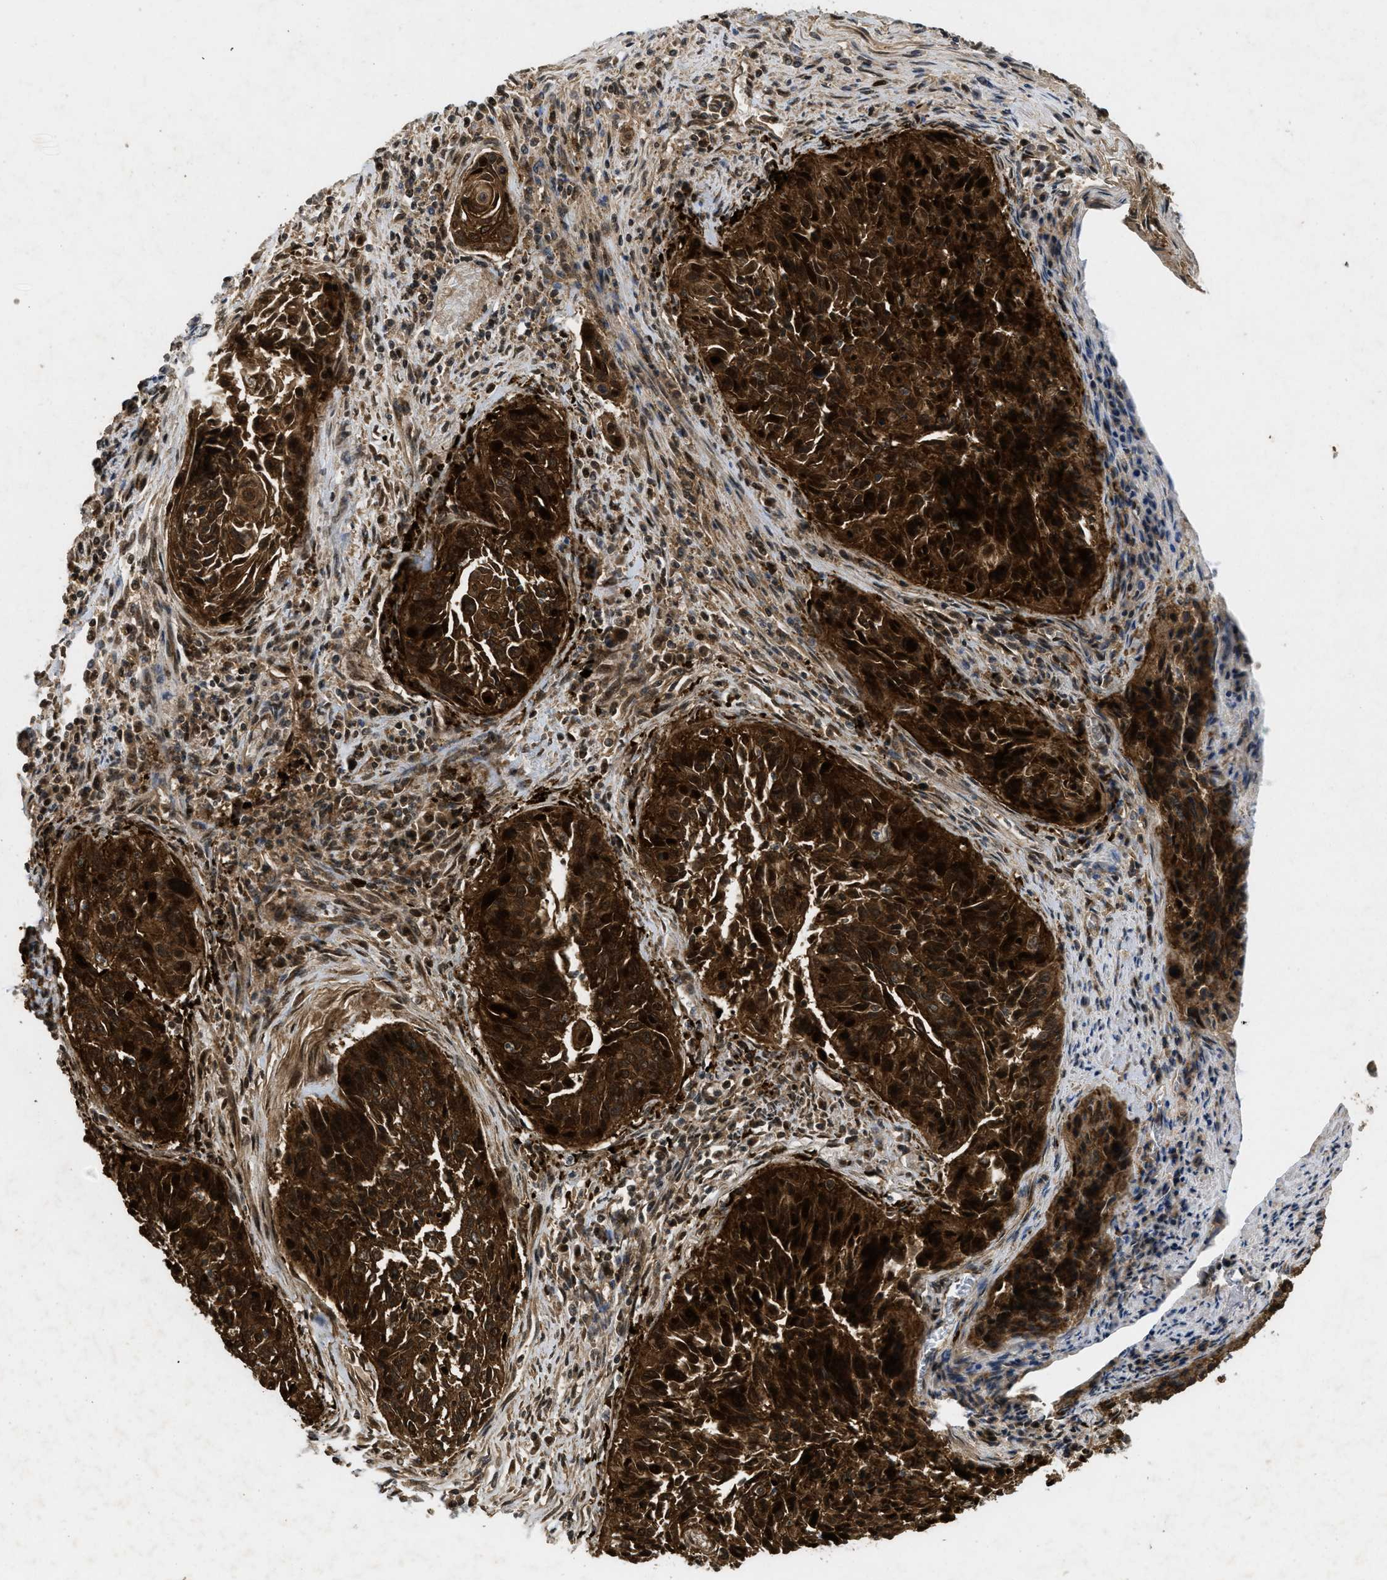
{"staining": {"intensity": "strong", "quantity": ">75%", "location": "cytoplasmic/membranous,nuclear"}, "tissue": "cervical cancer", "cell_type": "Tumor cells", "image_type": "cancer", "snomed": [{"axis": "morphology", "description": "Squamous cell carcinoma, NOS"}, {"axis": "topography", "description": "Cervix"}], "caption": "Squamous cell carcinoma (cervical) stained for a protein (brown) shows strong cytoplasmic/membranous and nuclear positive expression in about >75% of tumor cells.", "gene": "FZD6", "patient": {"sex": "female", "age": 55}}